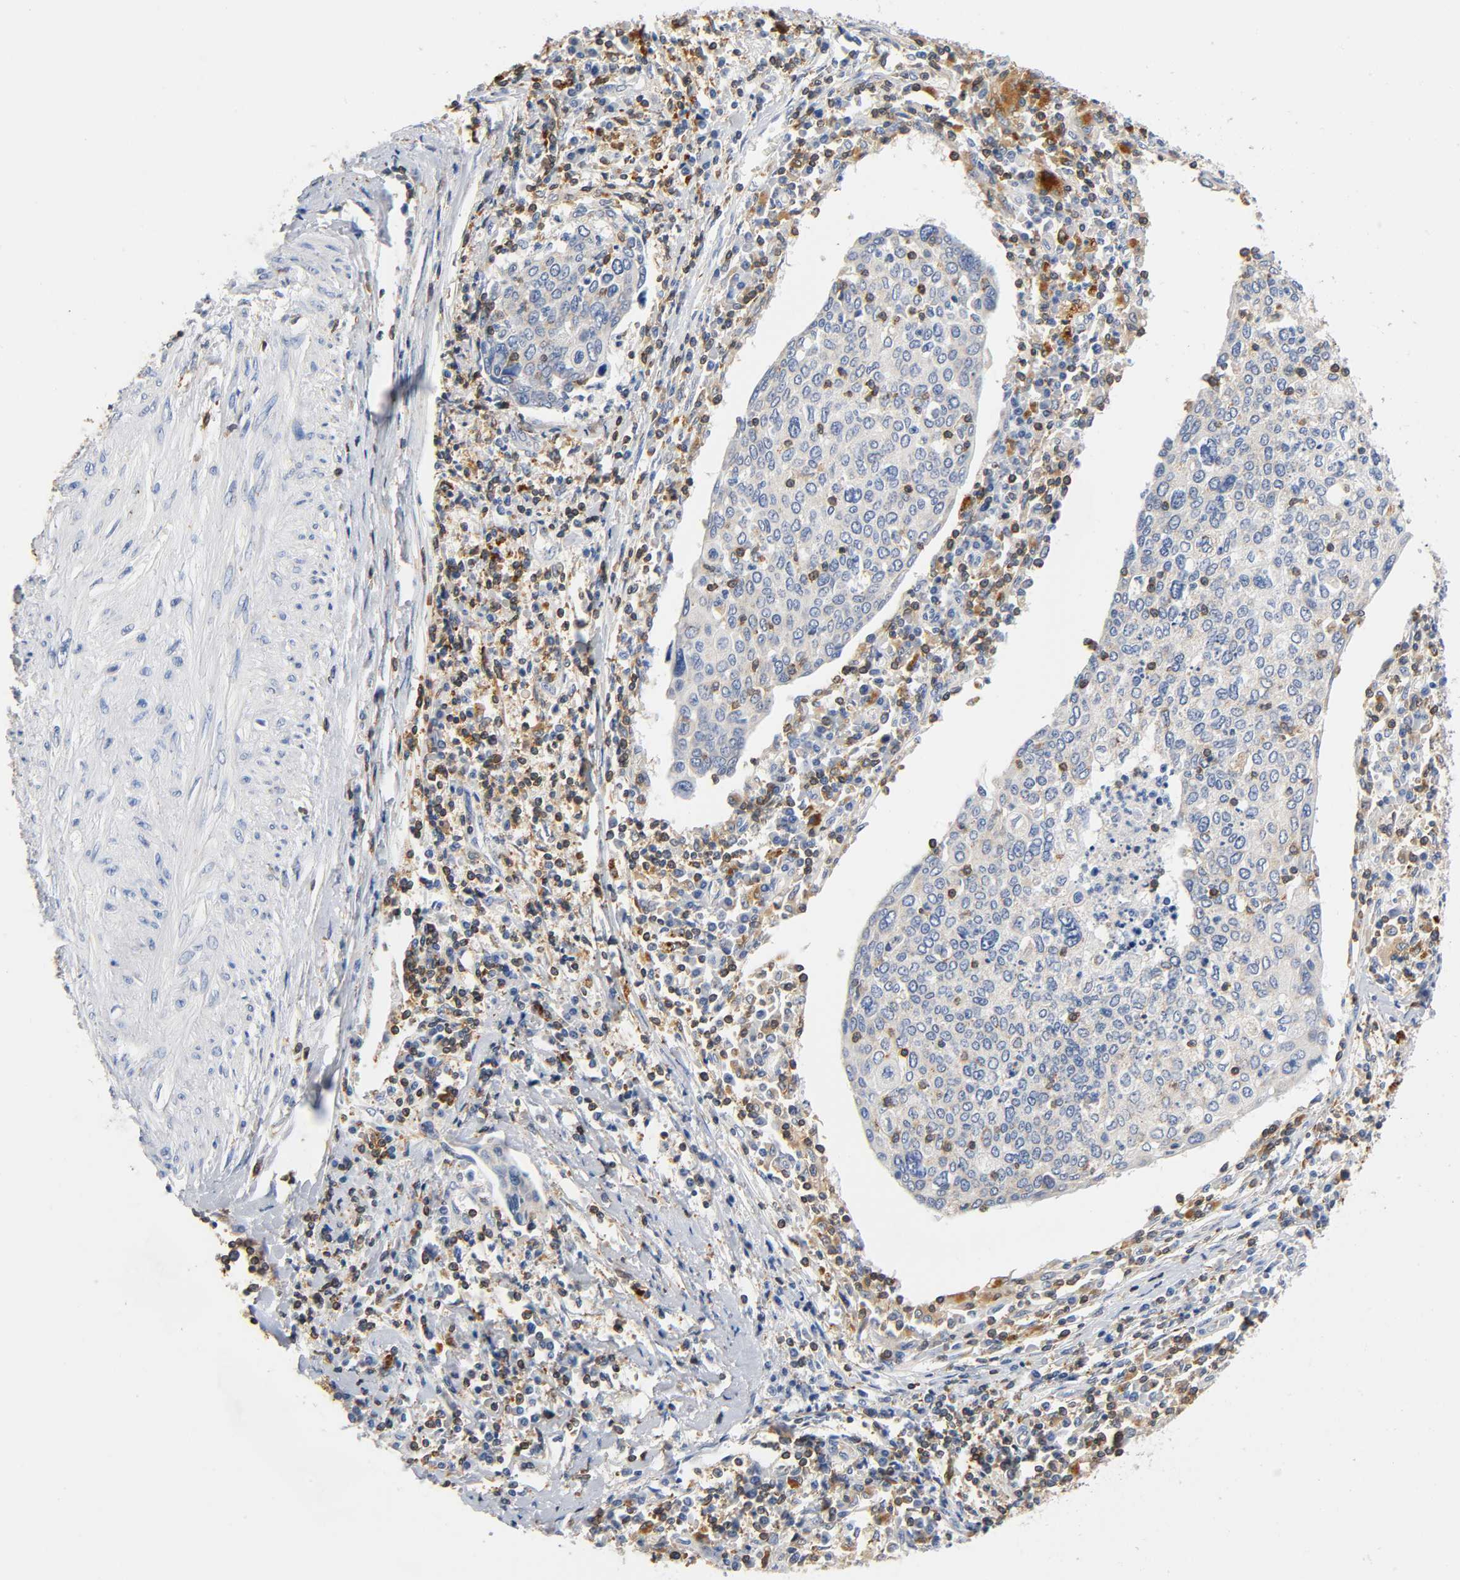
{"staining": {"intensity": "negative", "quantity": "none", "location": "none"}, "tissue": "cervical cancer", "cell_type": "Tumor cells", "image_type": "cancer", "snomed": [{"axis": "morphology", "description": "Squamous cell carcinoma, NOS"}, {"axis": "topography", "description": "Cervix"}], "caption": "IHC image of cervical cancer (squamous cell carcinoma) stained for a protein (brown), which demonstrates no positivity in tumor cells.", "gene": "UCKL1", "patient": {"sex": "female", "age": 40}}